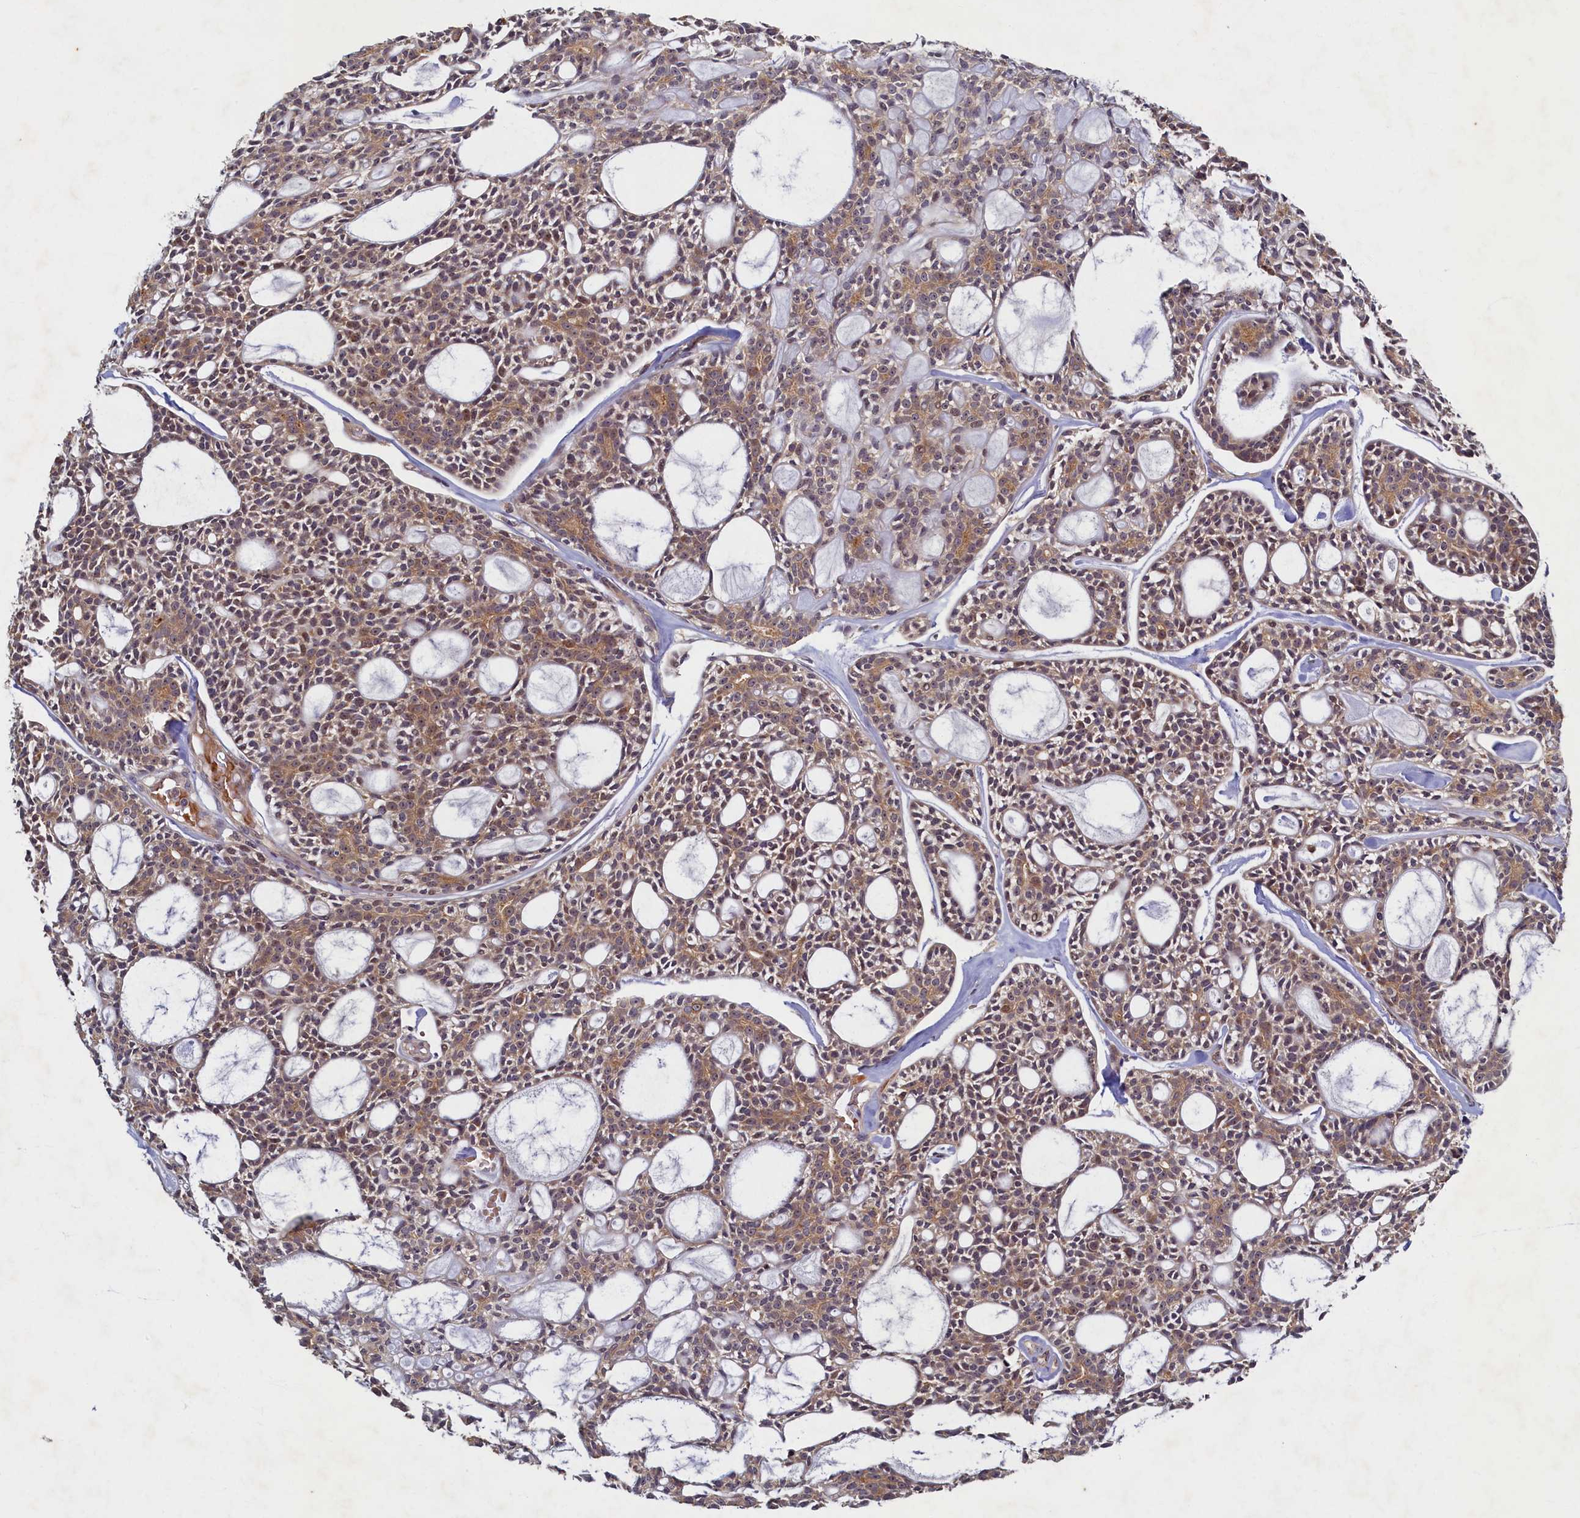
{"staining": {"intensity": "moderate", "quantity": ">75%", "location": "cytoplasmic/membranous"}, "tissue": "head and neck cancer", "cell_type": "Tumor cells", "image_type": "cancer", "snomed": [{"axis": "morphology", "description": "Adenocarcinoma, NOS"}, {"axis": "topography", "description": "Salivary gland"}, {"axis": "topography", "description": "Head-Neck"}], "caption": "IHC of human adenocarcinoma (head and neck) demonstrates medium levels of moderate cytoplasmic/membranous staining in approximately >75% of tumor cells.", "gene": "CEP20", "patient": {"sex": "male", "age": 55}}